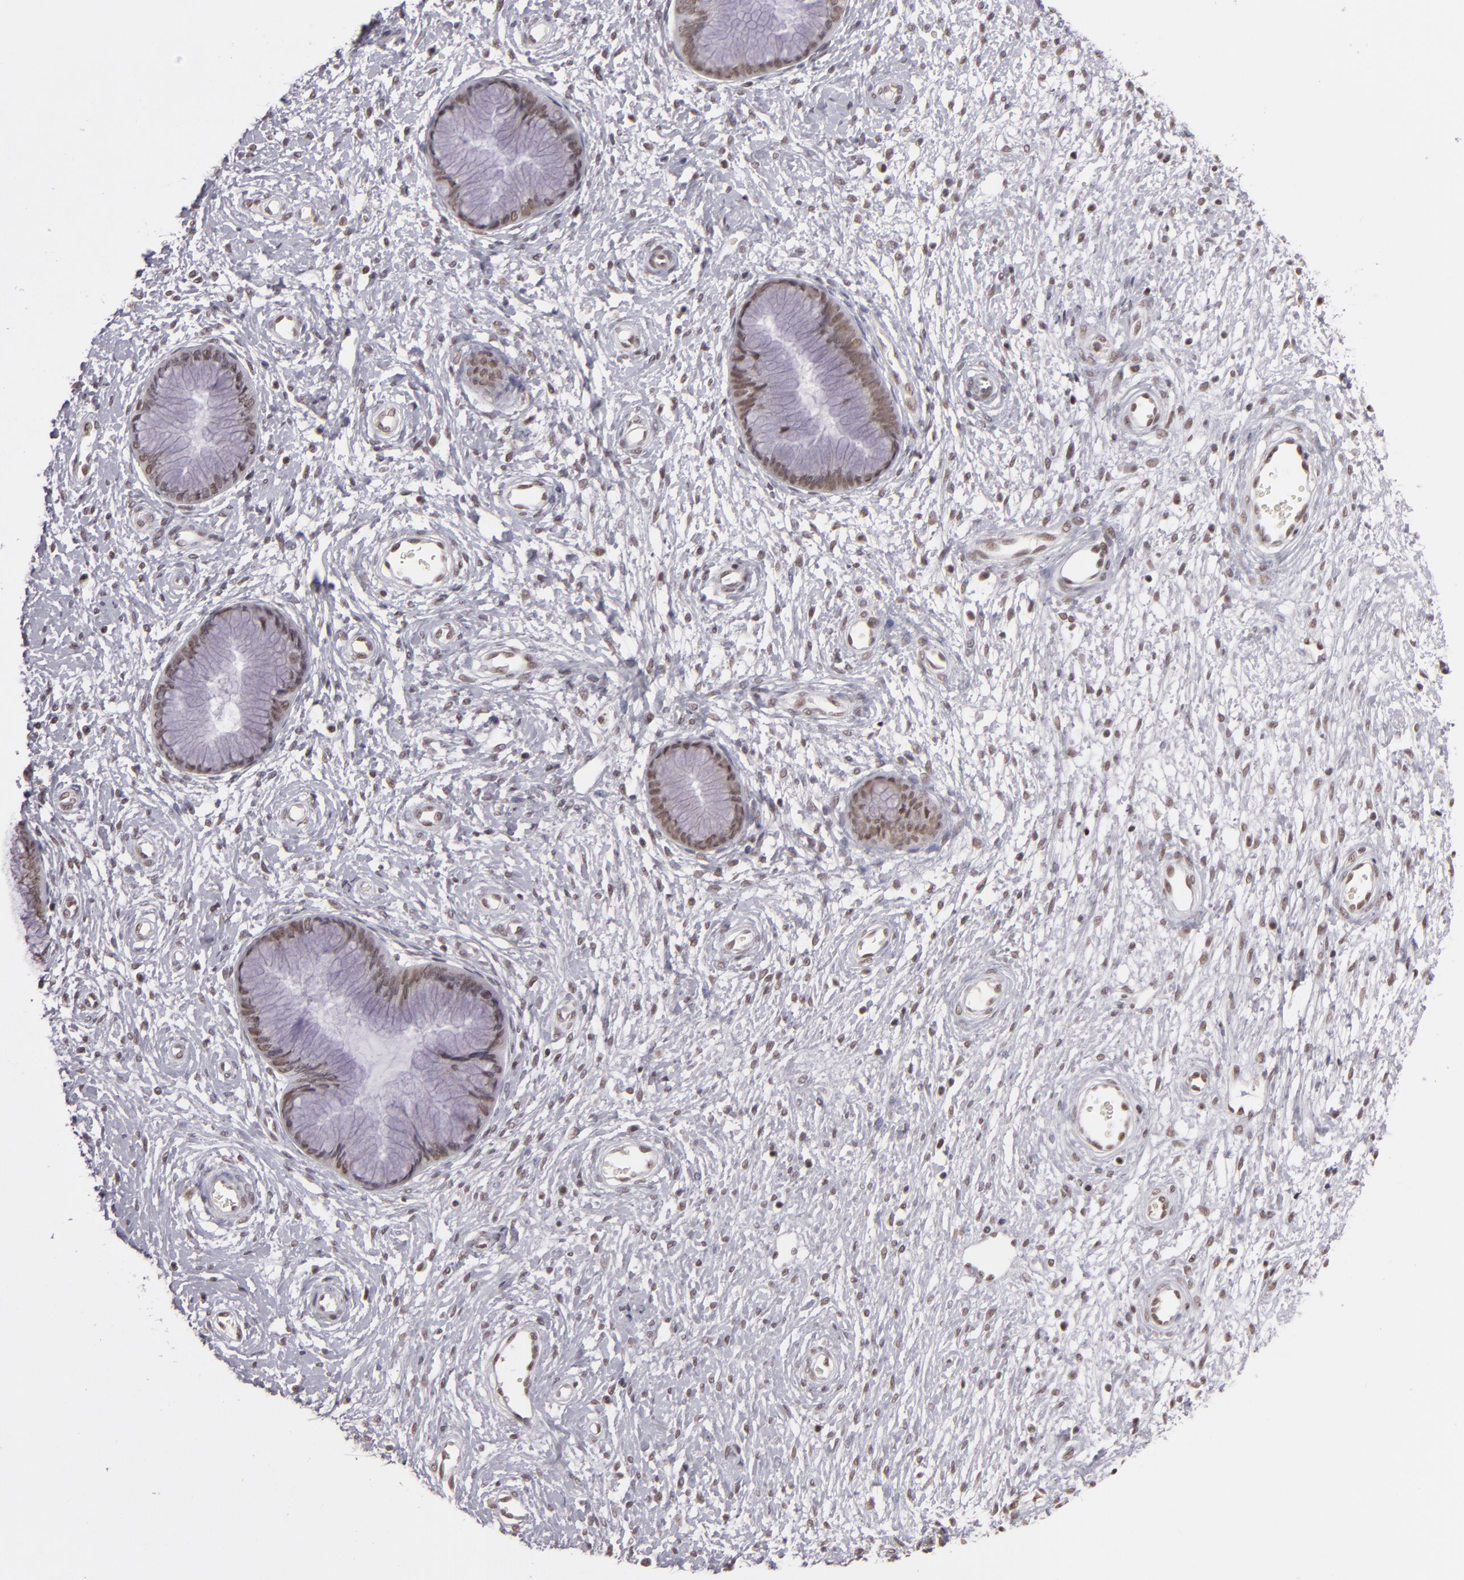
{"staining": {"intensity": "weak", "quantity": ">75%", "location": "nuclear"}, "tissue": "cervix", "cell_type": "Glandular cells", "image_type": "normal", "snomed": [{"axis": "morphology", "description": "Normal tissue, NOS"}, {"axis": "topography", "description": "Cervix"}], "caption": "Cervix stained with DAB IHC displays low levels of weak nuclear positivity in approximately >75% of glandular cells. (DAB IHC, brown staining for protein, blue staining for nuclei).", "gene": "INTS6", "patient": {"sex": "female", "age": 55}}